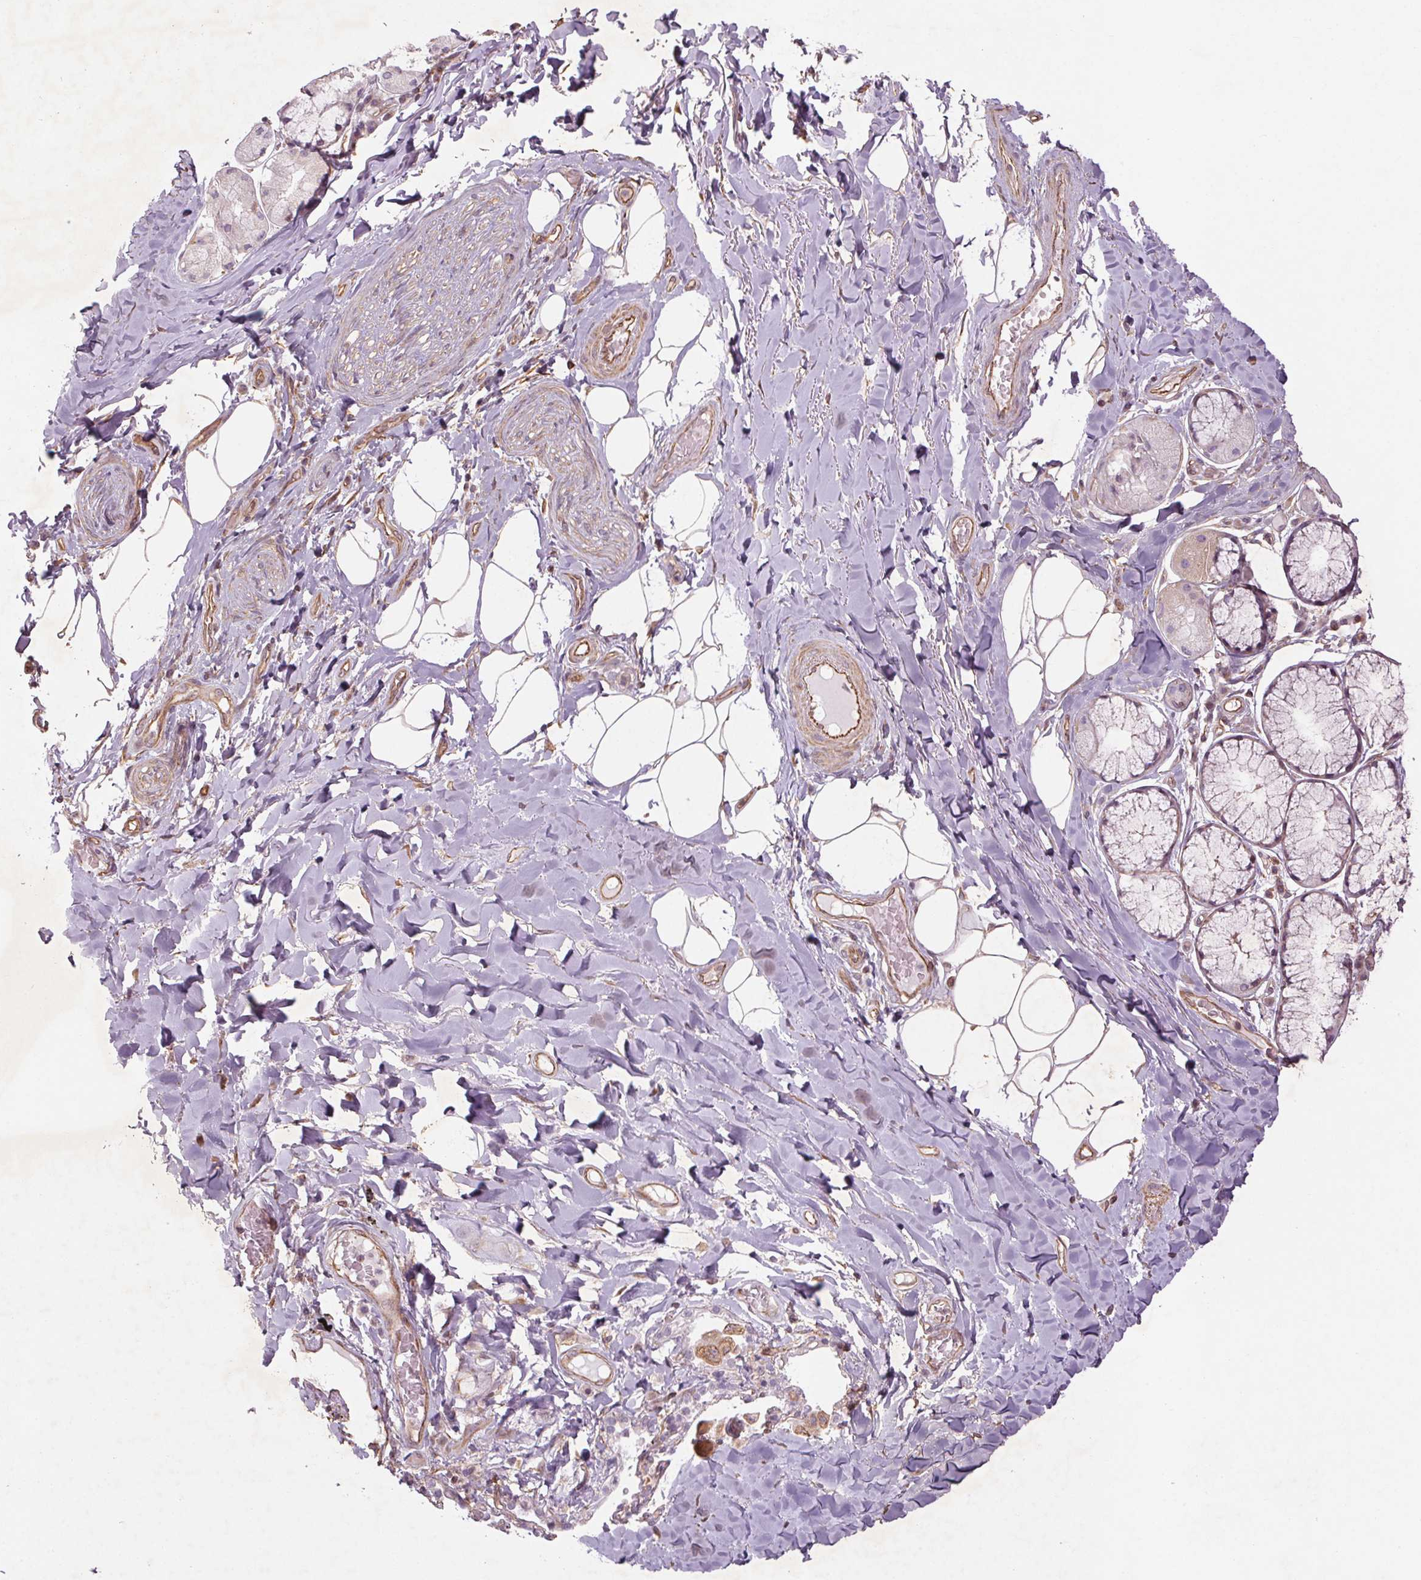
{"staining": {"intensity": "moderate", "quantity": "25%-75%", "location": "cytoplasmic/membranous"}, "tissue": "adipose tissue", "cell_type": "Adipocytes", "image_type": "normal", "snomed": [{"axis": "morphology", "description": "Normal tissue, NOS"}, {"axis": "topography", "description": "Cartilage tissue"}, {"axis": "topography", "description": "Bronchus"}], "caption": "Adipose tissue stained with a brown dye exhibits moderate cytoplasmic/membranous positive positivity in approximately 25%-75% of adipocytes.", "gene": "CCSER1", "patient": {"sex": "male", "age": 64}}